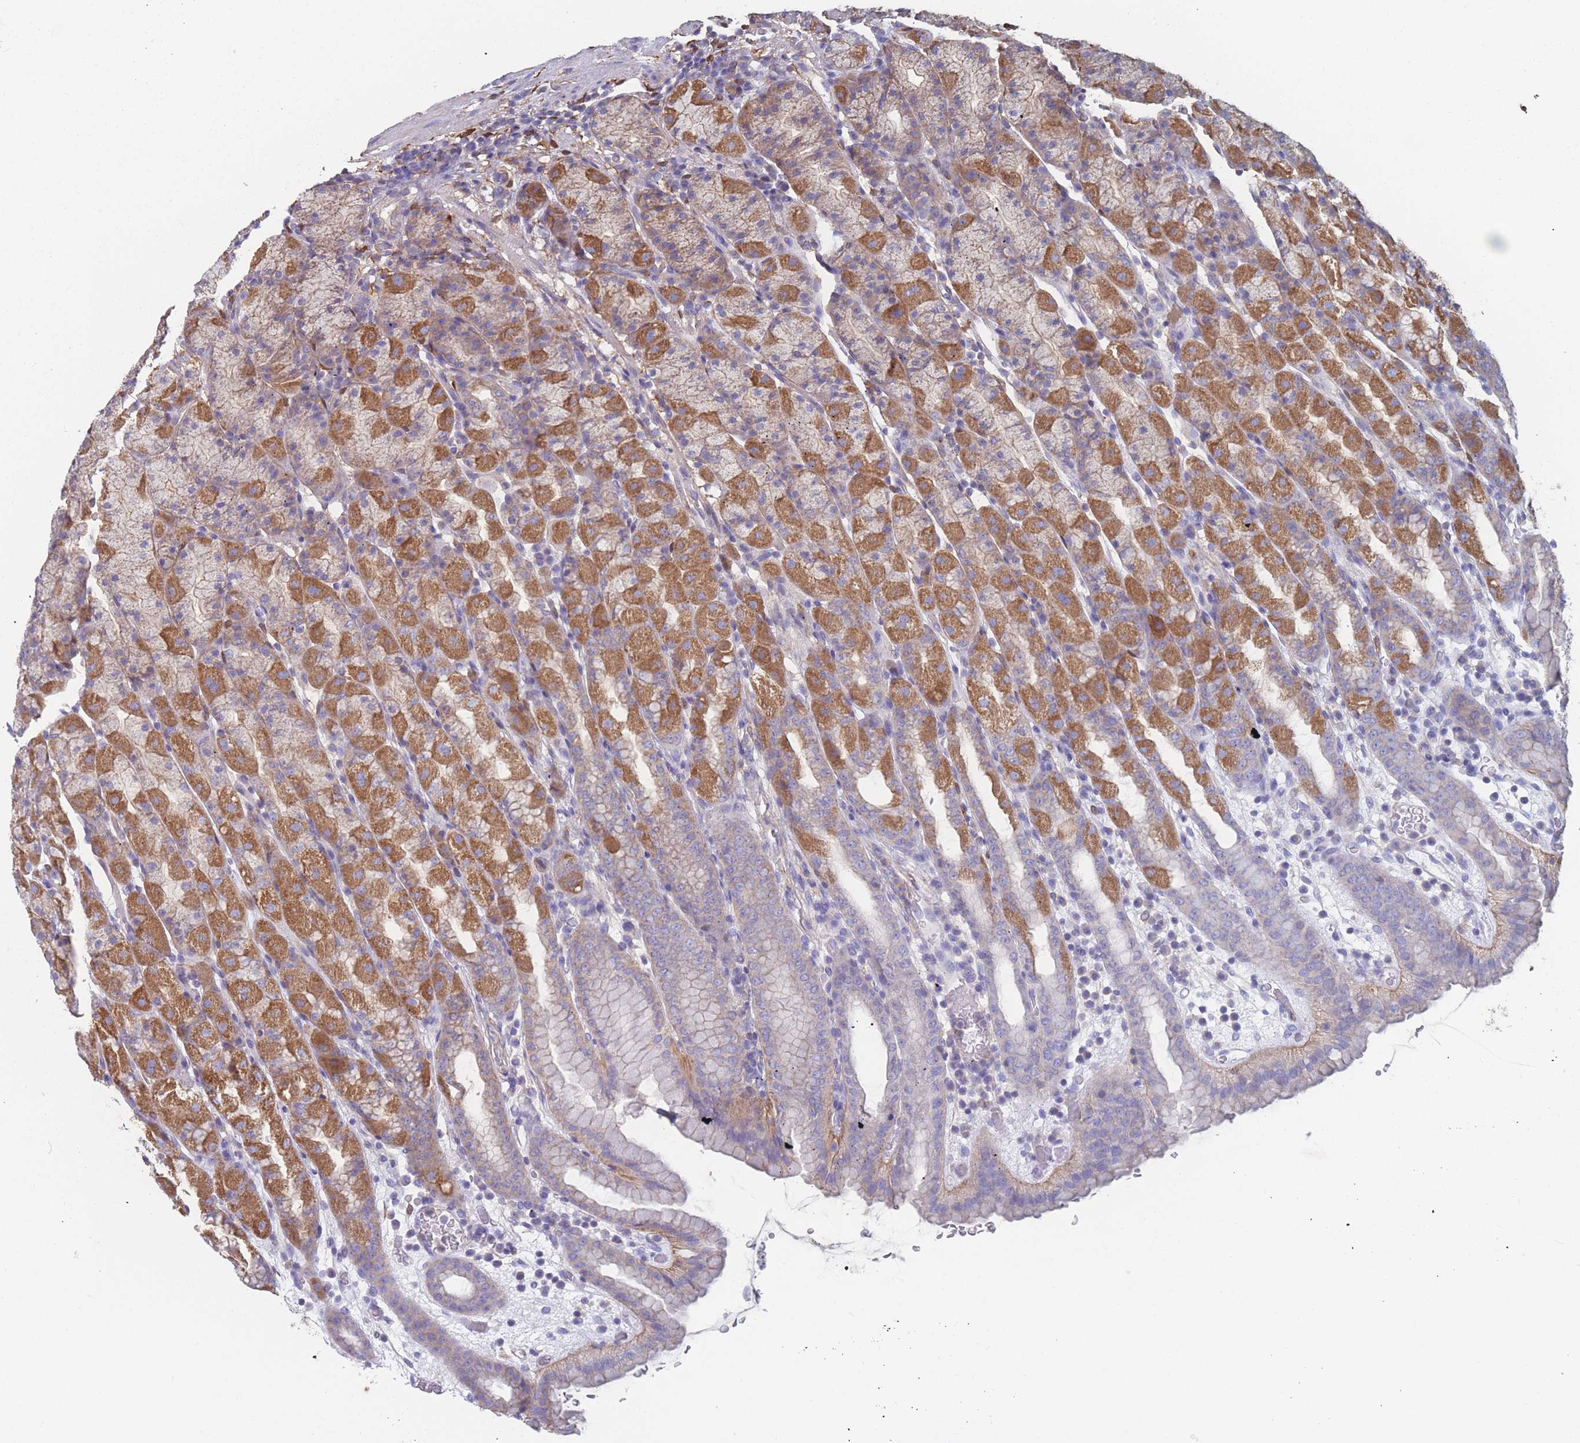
{"staining": {"intensity": "moderate", "quantity": "25%-75%", "location": "cytoplasmic/membranous"}, "tissue": "stomach", "cell_type": "Glandular cells", "image_type": "normal", "snomed": [{"axis": "morphology", "description": "Normal tissue, NOS"}, {"axis": "topography", "description": "Stomach, upper"}], "caption": "IHC image of unremarkable stomach: stomach stained using immunohistochemistry shows medium levels of moderate protein expression localized specifically in the cytoplasmic/membranous of glandular cells, appearing as a cytoplasmic/membranous brown color.", "gene": "ADH1A", "patient": {"sex": "male", "age": 68}}